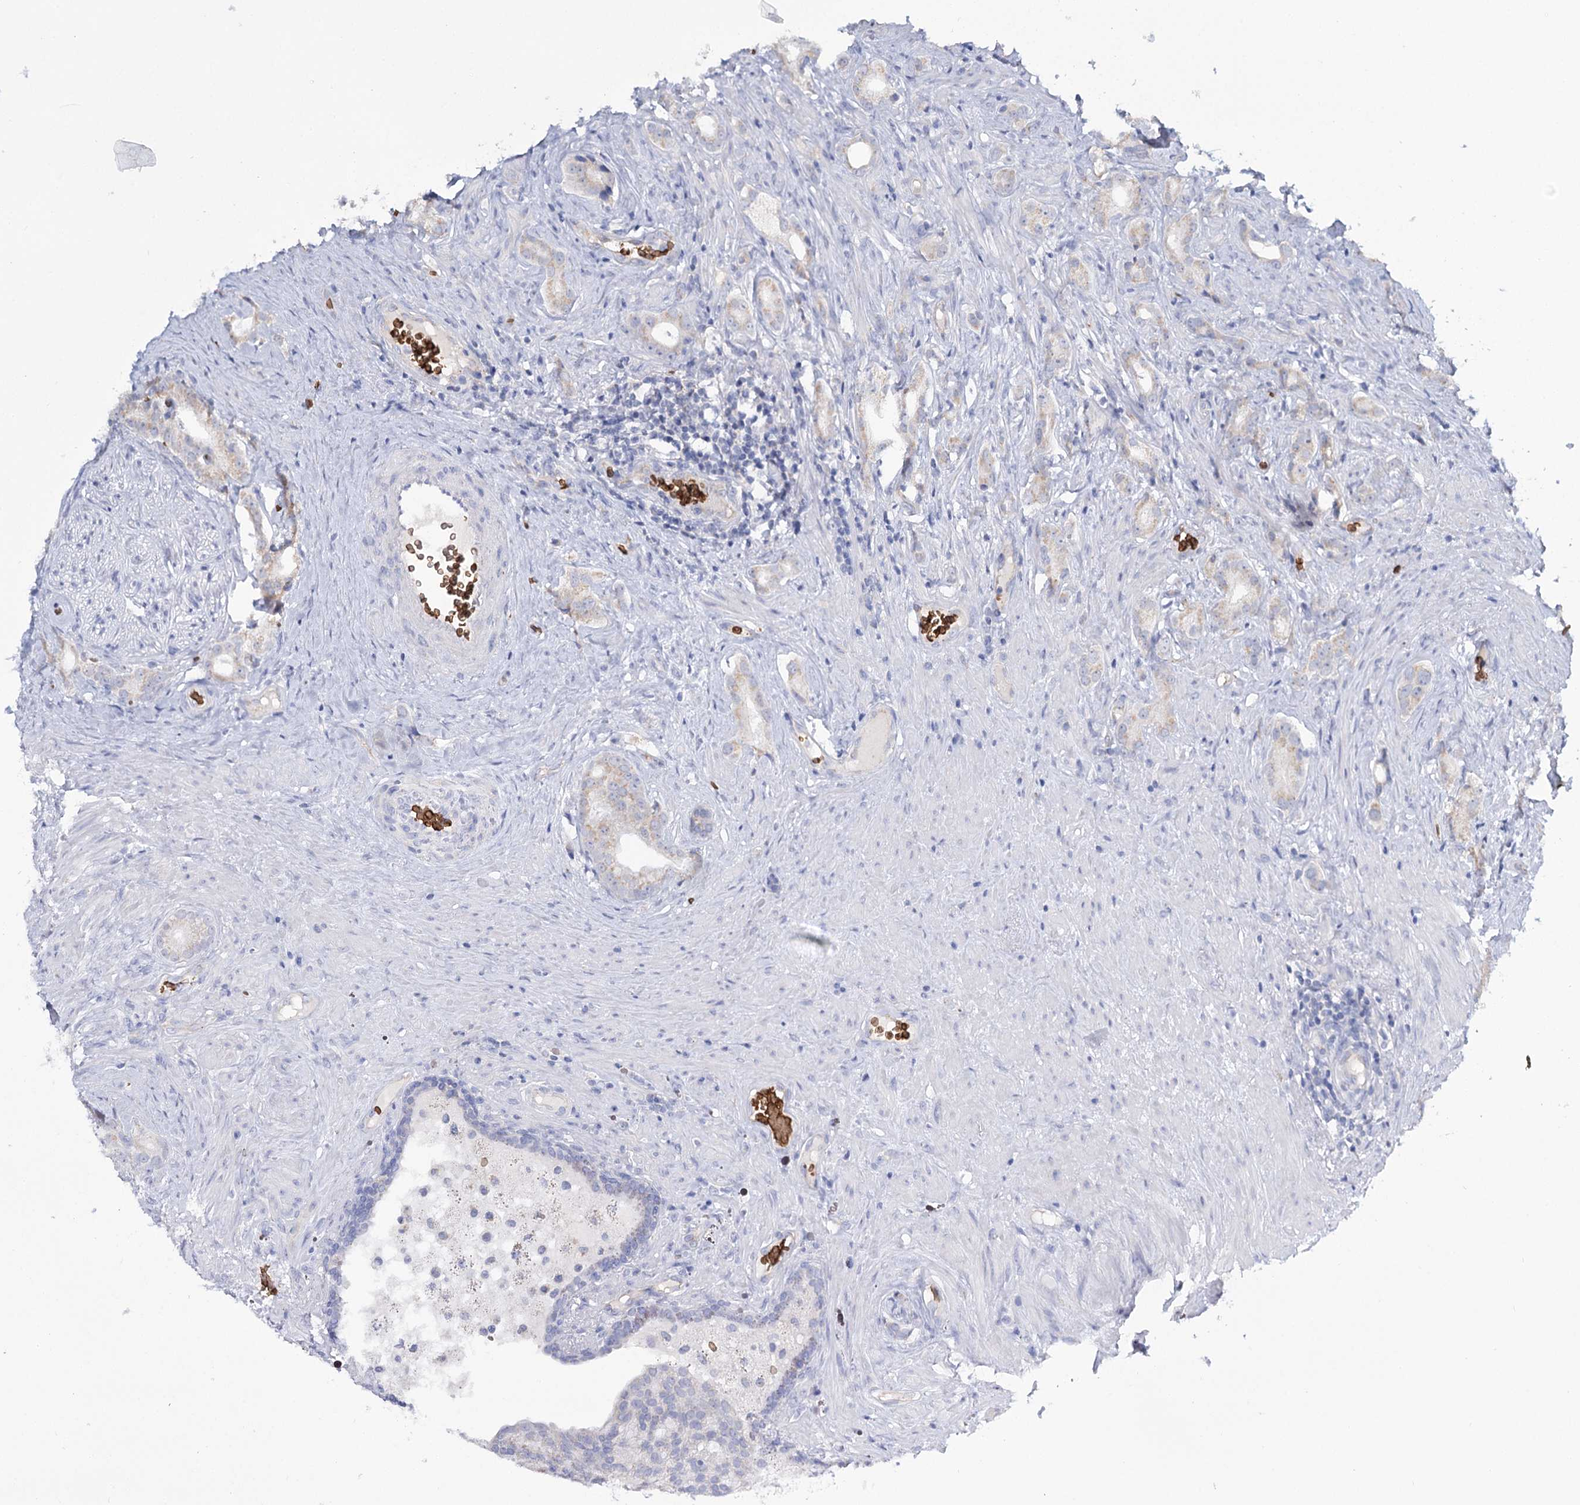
{"staining": {"intensity": "negative", "quantity": "none", "location": "none"}, "tissue": "prostate cancer", "cell_type": "Tumor cells", "image_type": "cancer", "snomed": [{"axis": "morphology", "description": "Adenocarcinoma, Low grade"}, {"axis": "topography", "description": "Prostate"}], "caption": "Tumor cells are negative for brown protein staining in adenocarcinoma (low-grade) (prostate).", "gene": "GBF1", "patient": {"sex": "male", "age": 71}}